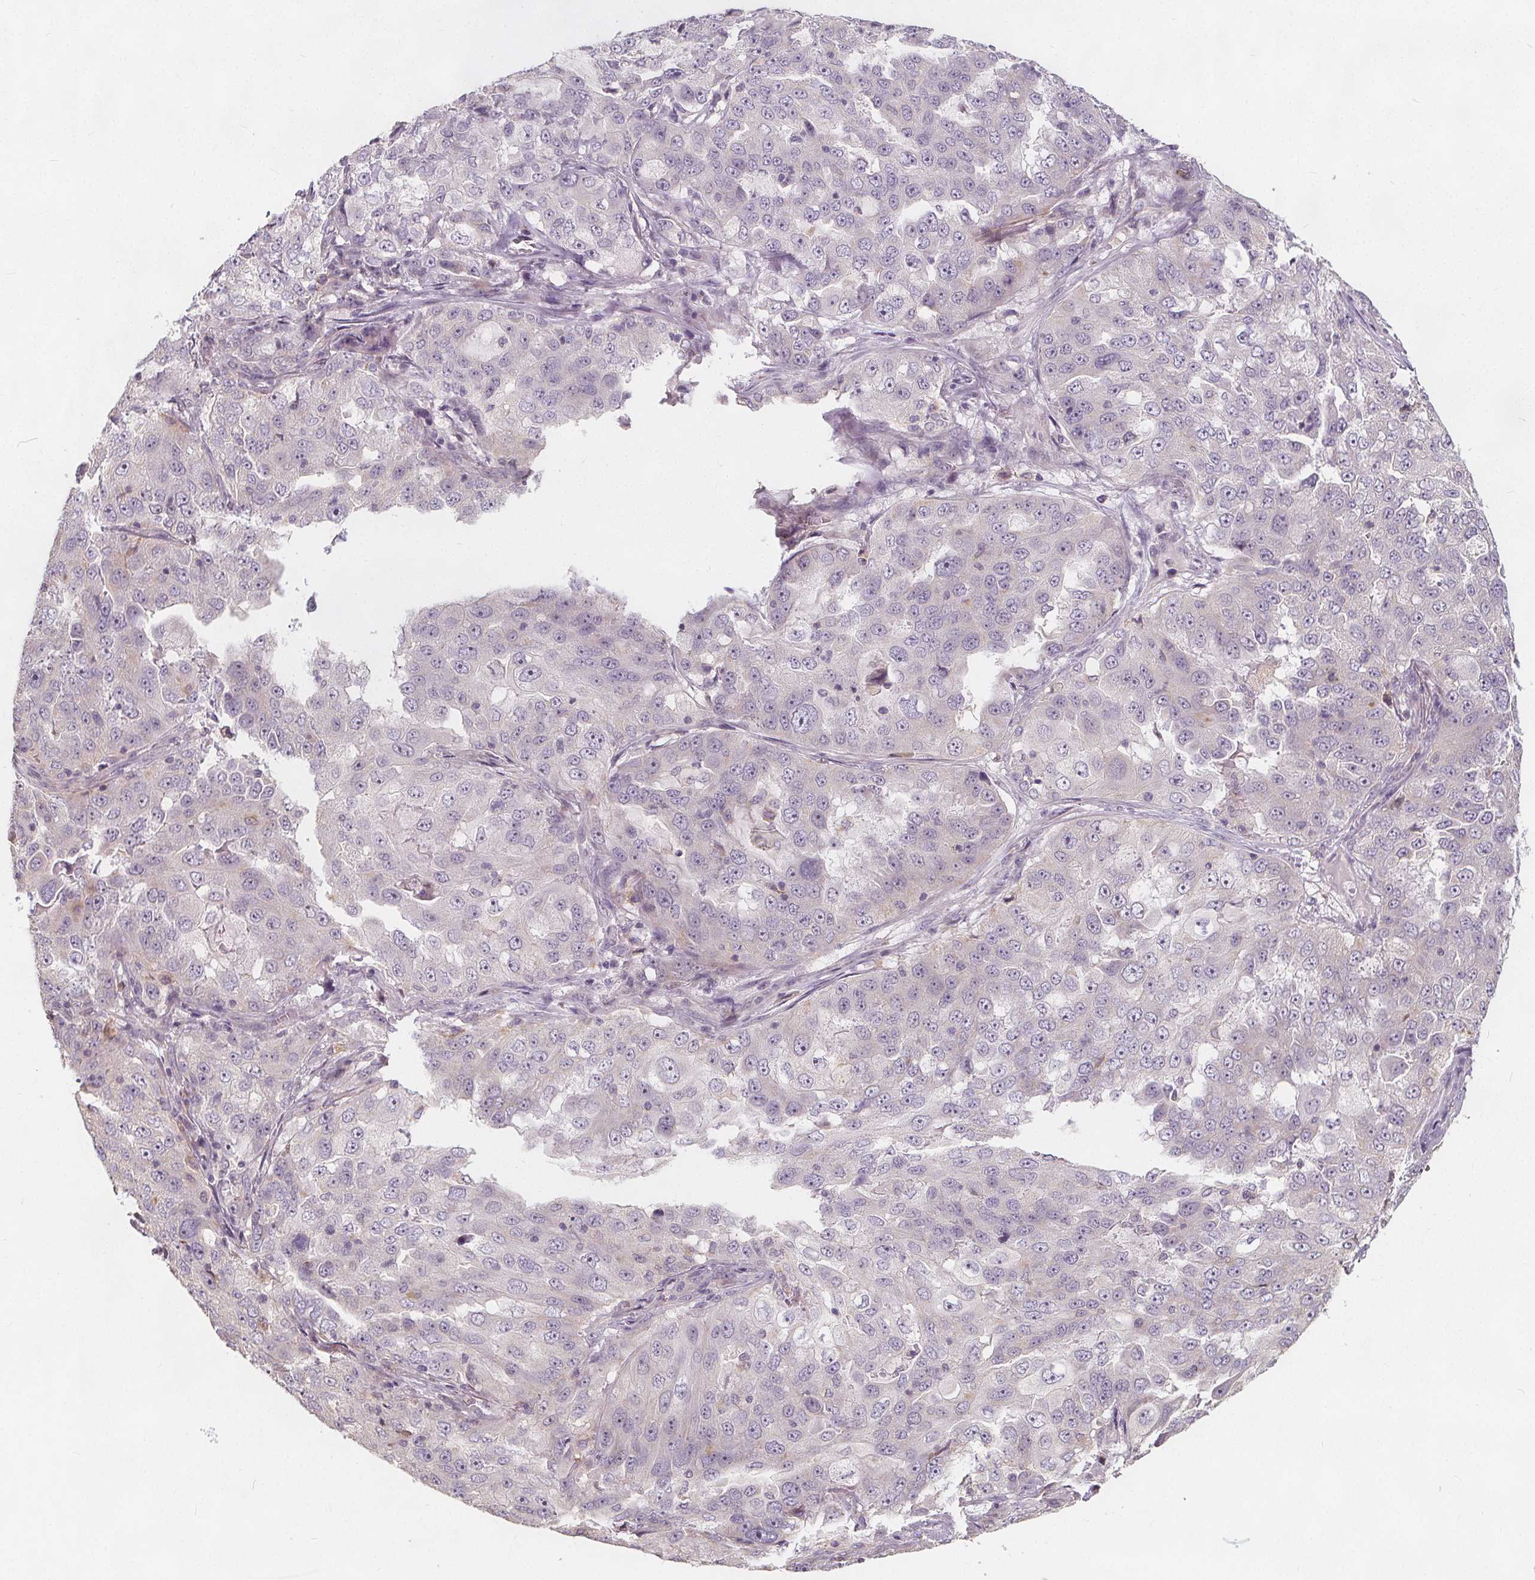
{"staining": {"intensity": "negative", "quantity": "none", "location": "none"}, "tissue": "lung cancer", "cell_type": "Tumor cells", "image_type": "cancer", "snomed": [{"axis": "morphology", "description": "Adenocarcinoma, NOS"}, {"axis": "topography", "description": "Lung"}], "caption": "An IHC photomicrograph of lung cancer (adenocarcinoma) is shown. There is no staining in tumor cells of lung cancer (adenocarcinoma).", "gene": "DRC3", "patient": {"sex": "female", "age": 61}}